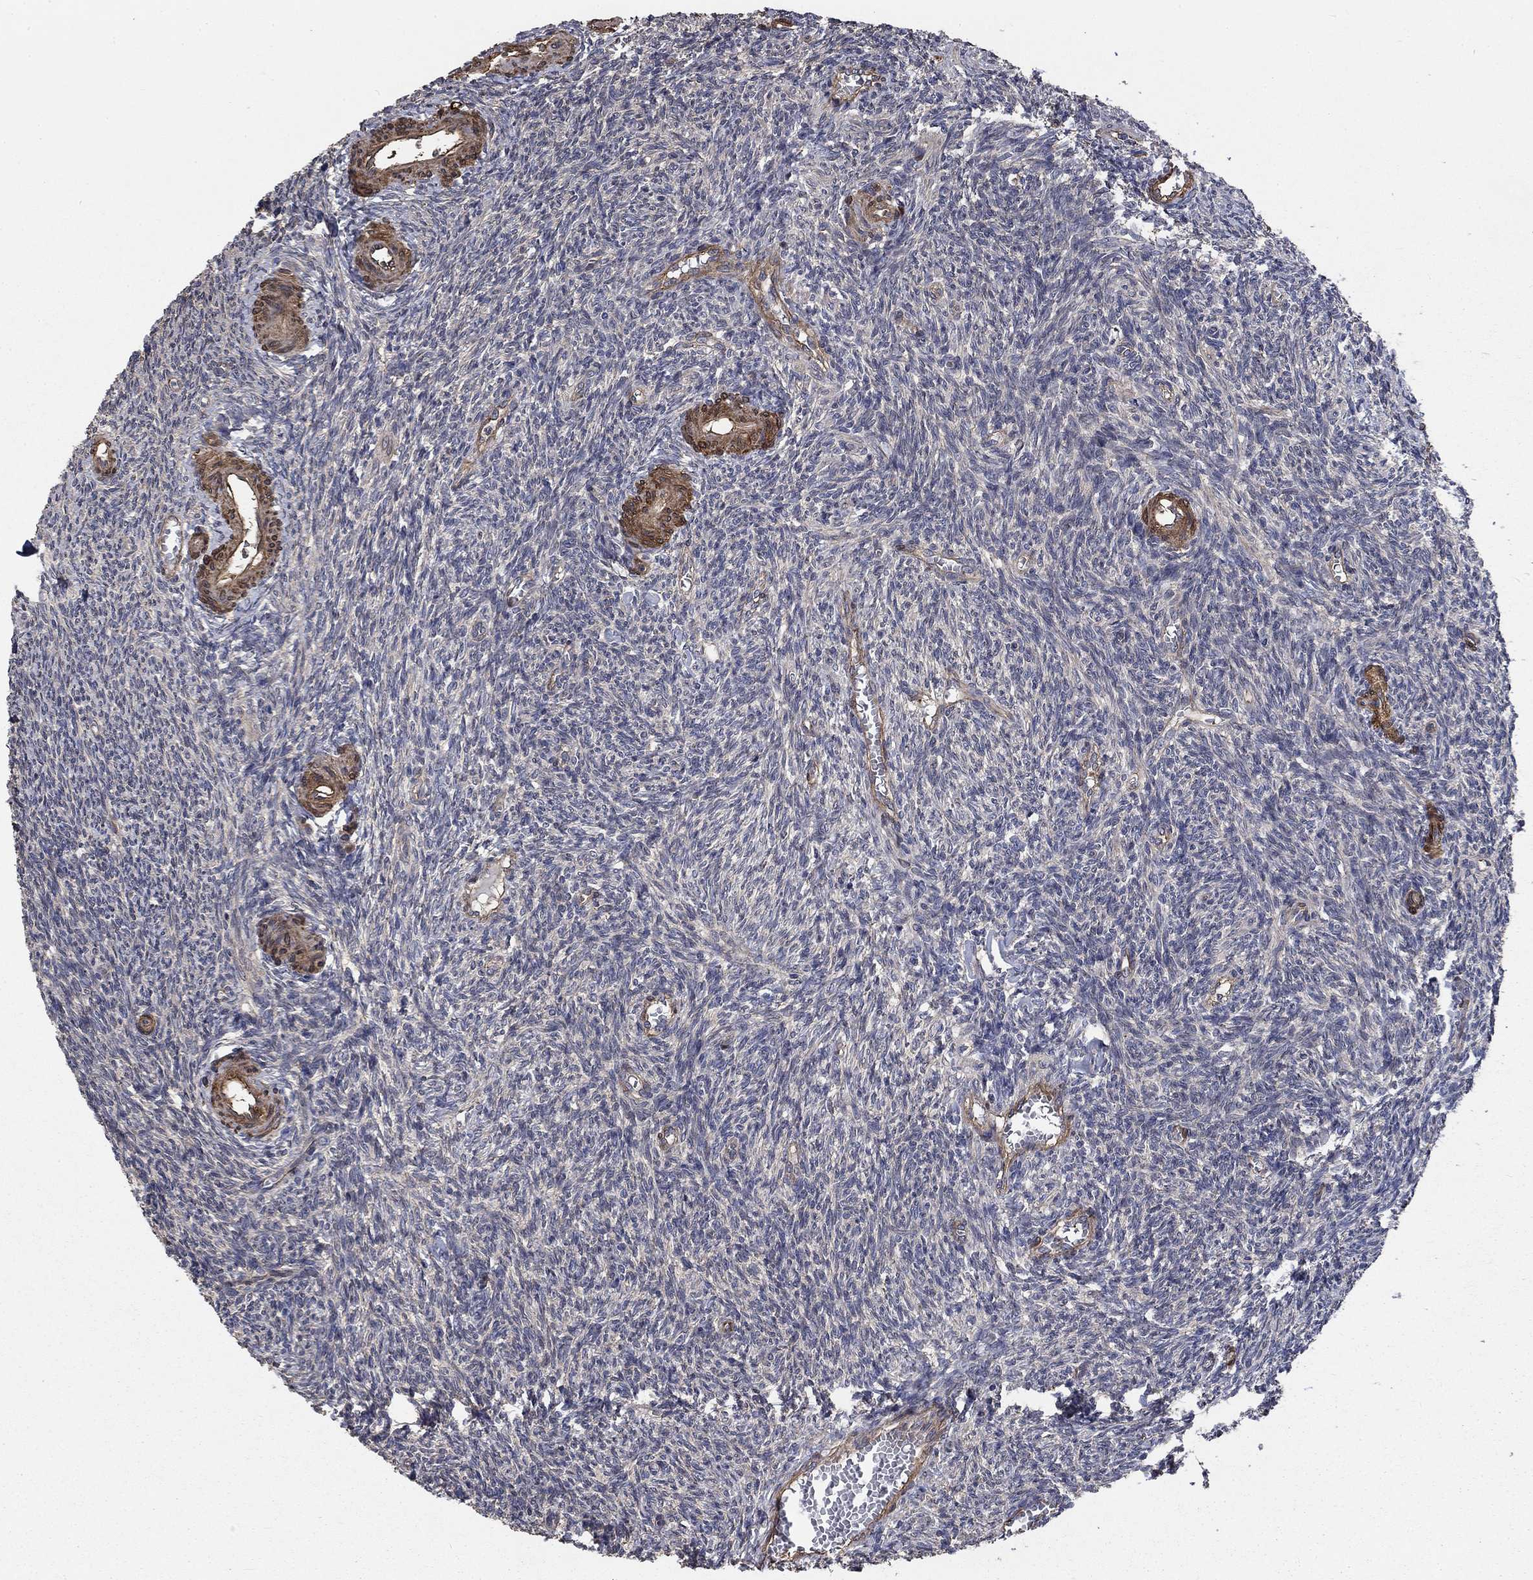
{"staining": {"intensity": "negative", "quantity": "none", "location": "none"}, "tissue": "ovary", "cell_type": "Ovarian stroma cells", "image_type": "normal", "snomed": [{"axis": "morphology", "description": "Normal tissue, NOS"}, {"axis": "topography", "description": "Ovary"}], "caption": "DAB (3,3'-diaminobenzidine) immunohistochemical staining of normal human ovary reveals no significant expression in ovarian stroma cells.", "gene": "PDE3A", "patient": {"sex": "female", "age": 27}}